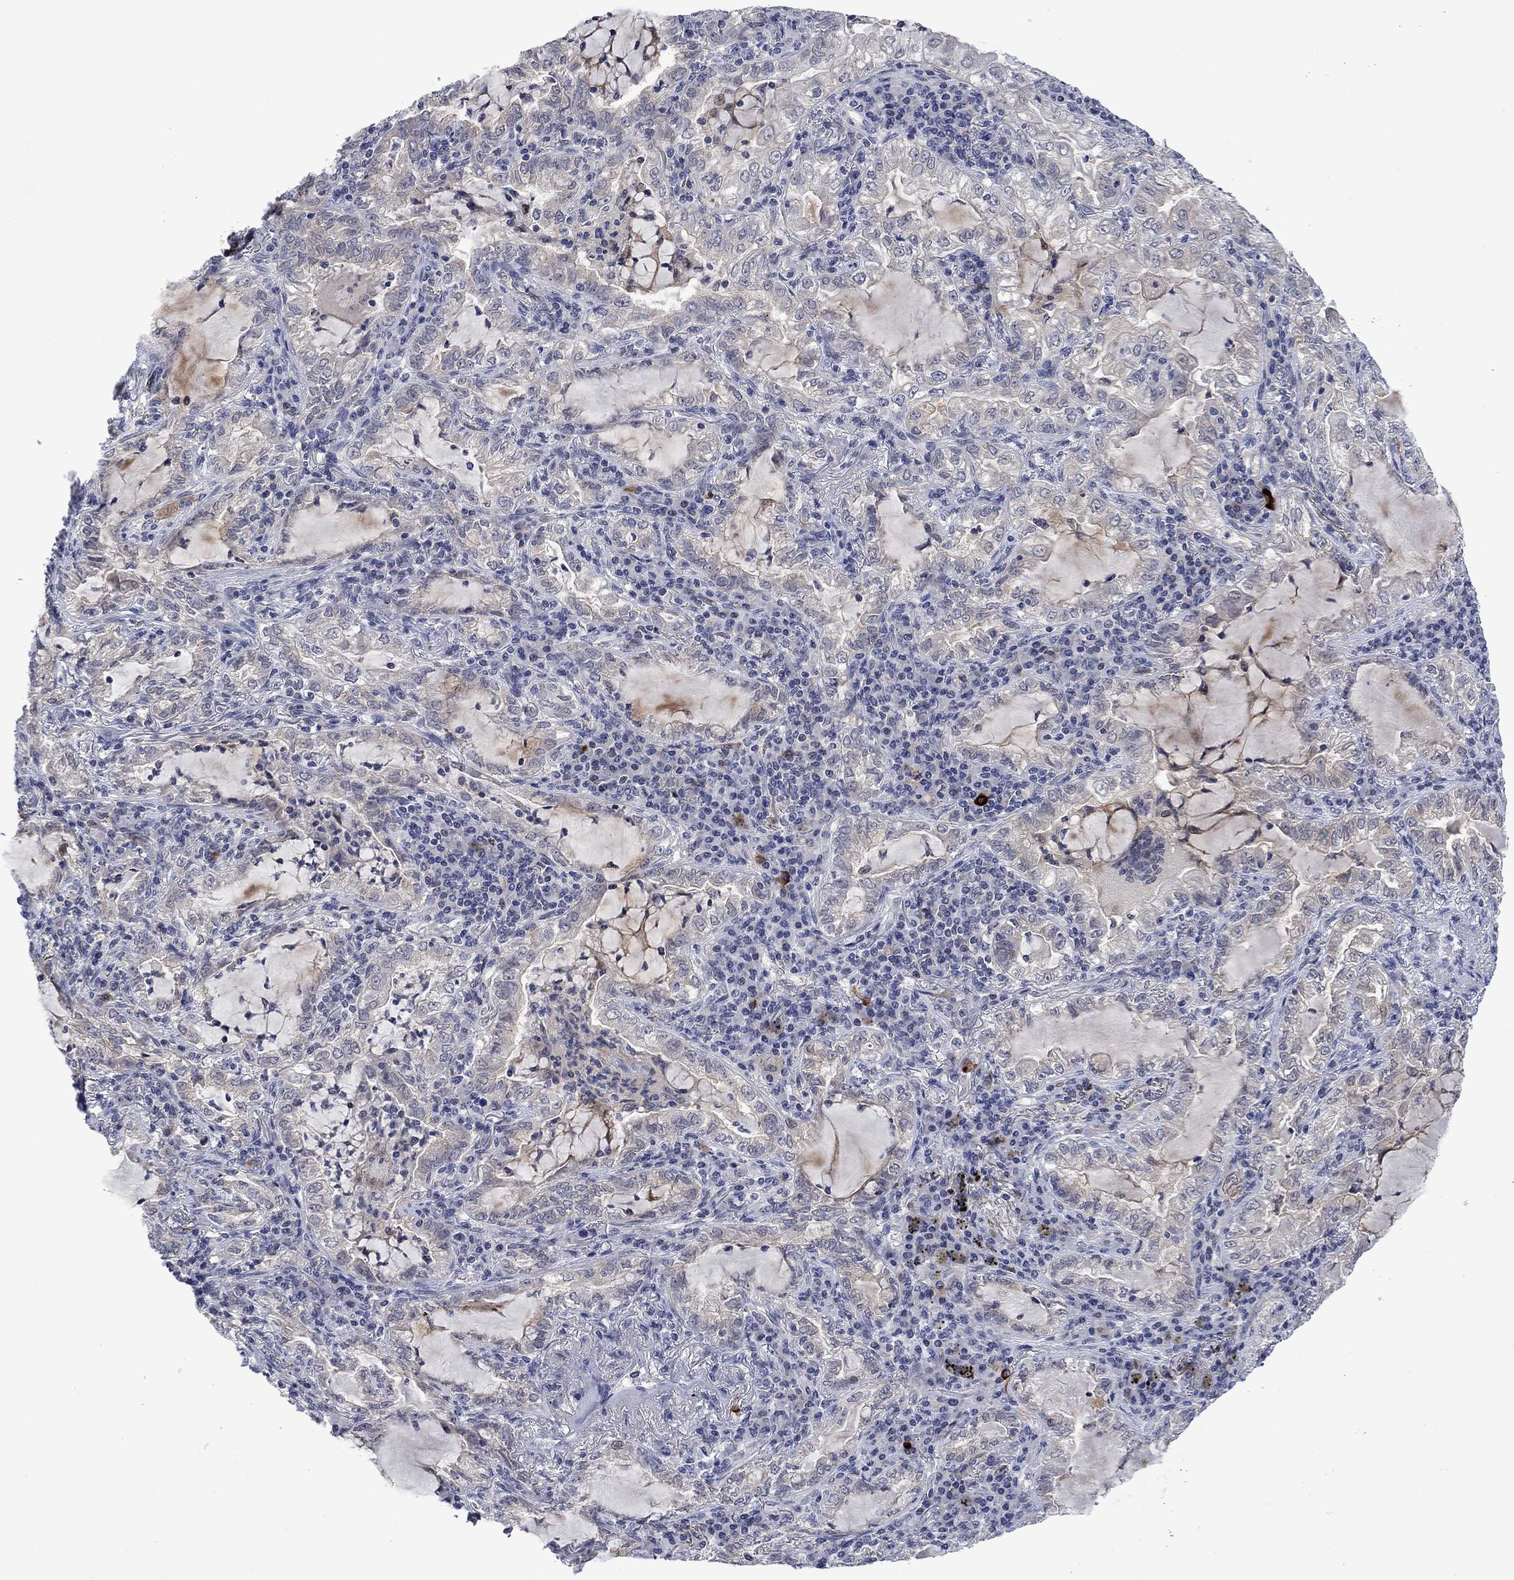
{"staining": {"intensity": "negative", "quantity": "none", "location": "none"}, "tissue": "lung cancer", "cell_type": "Tumor cells", "image_type": "cancer", "snomed": [{"axis": "morphology", "description": "Adenocarcinoma, NOS"}, {"axis": "topography", "description": "Lung"}], "caption": "The IHC image has no significant expression in tumor cells of lung cancer tissue.", "gene": "AGL", "patient": {"sex": "female", "age": 73}}